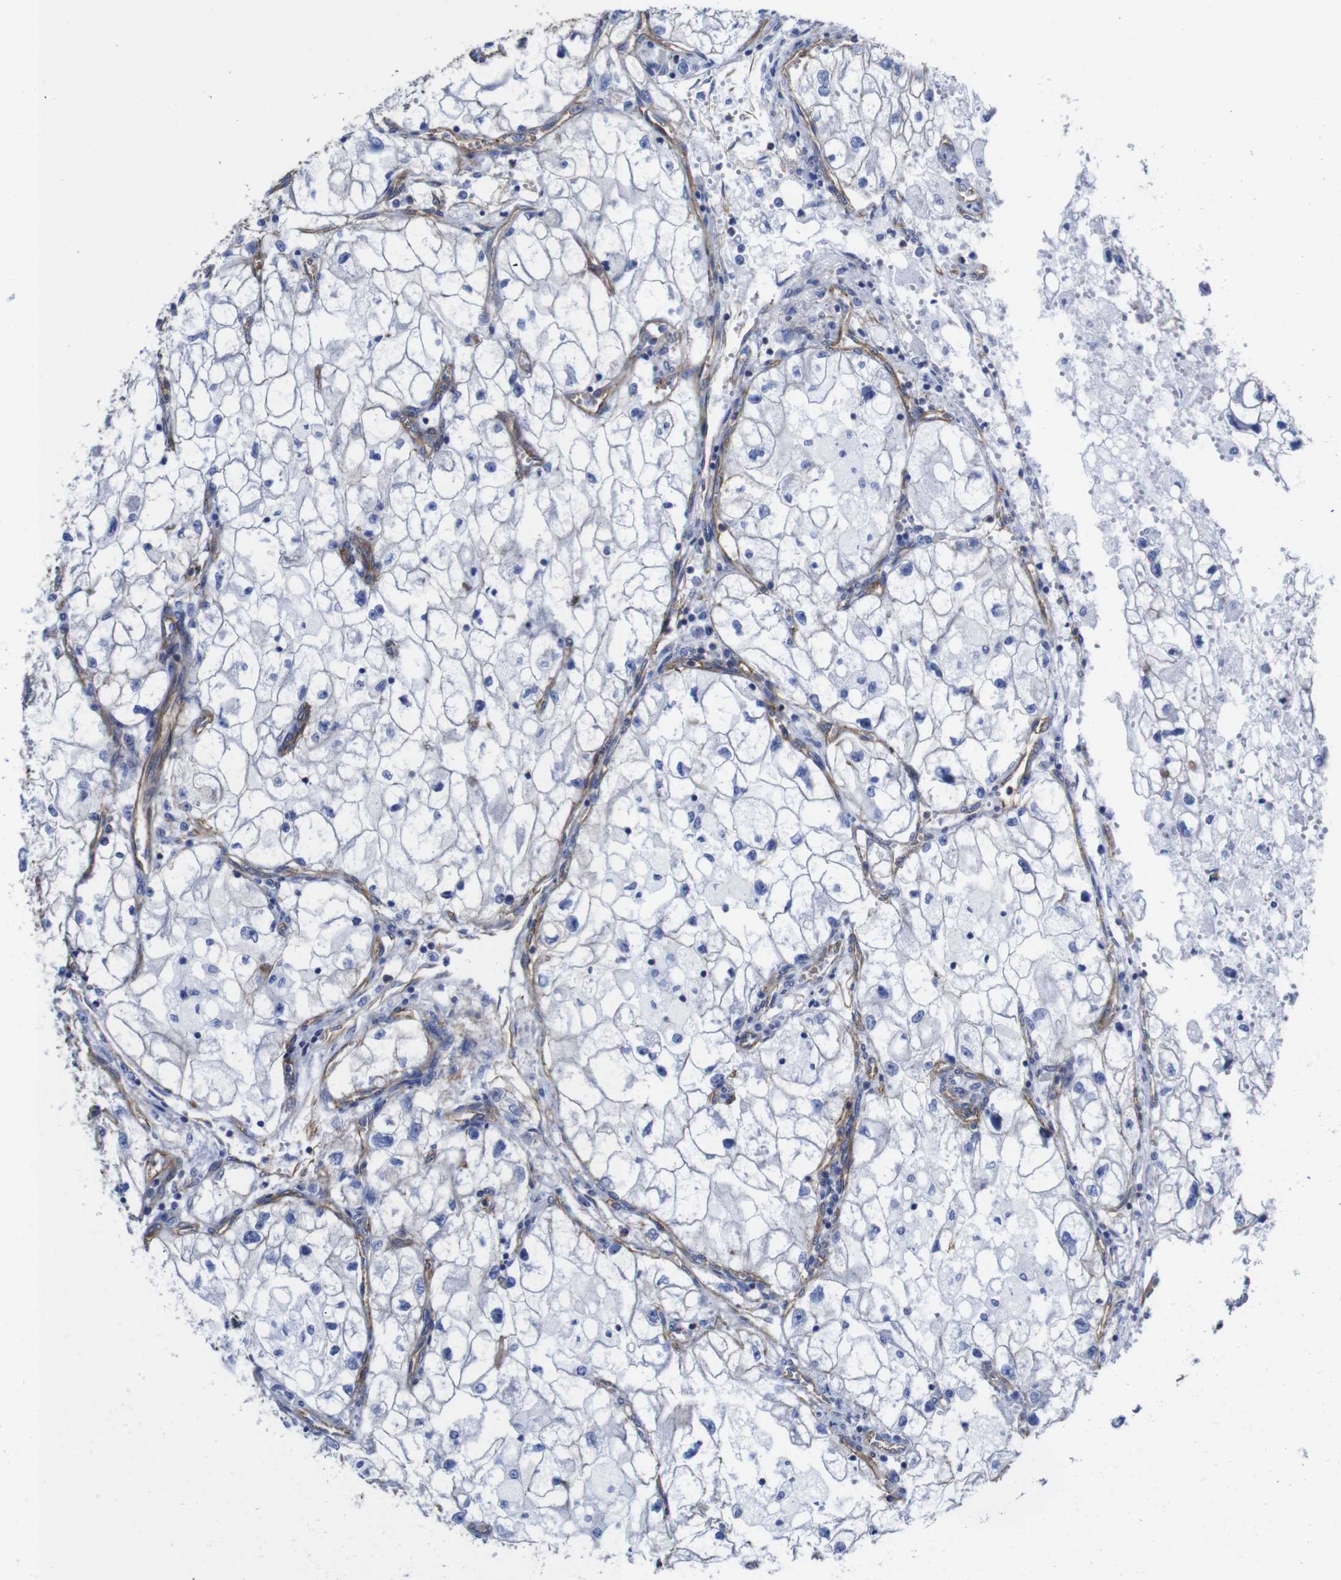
{"staining": {"intensity": "negative", "quantity": "none", "location": "none"}, "tissue": "renal cancer", "cell_type": "Tumor cells", "image_type": "cancer", "snomed": [{"axis": "morphology", "description": "Adenocarcinoma, NOS"}, {"axis": "topography", "description": "Kidney"}], "caption": "Image shows no significant protein expression in tumor cells of renal cancer. (DAB (3,3'-diaminobenzidine) immunohistochemistry (IHC) with hematoxylin counter stain).", "gene": "SPTBN1", "patient": {"sex": "female", "age": 70}}